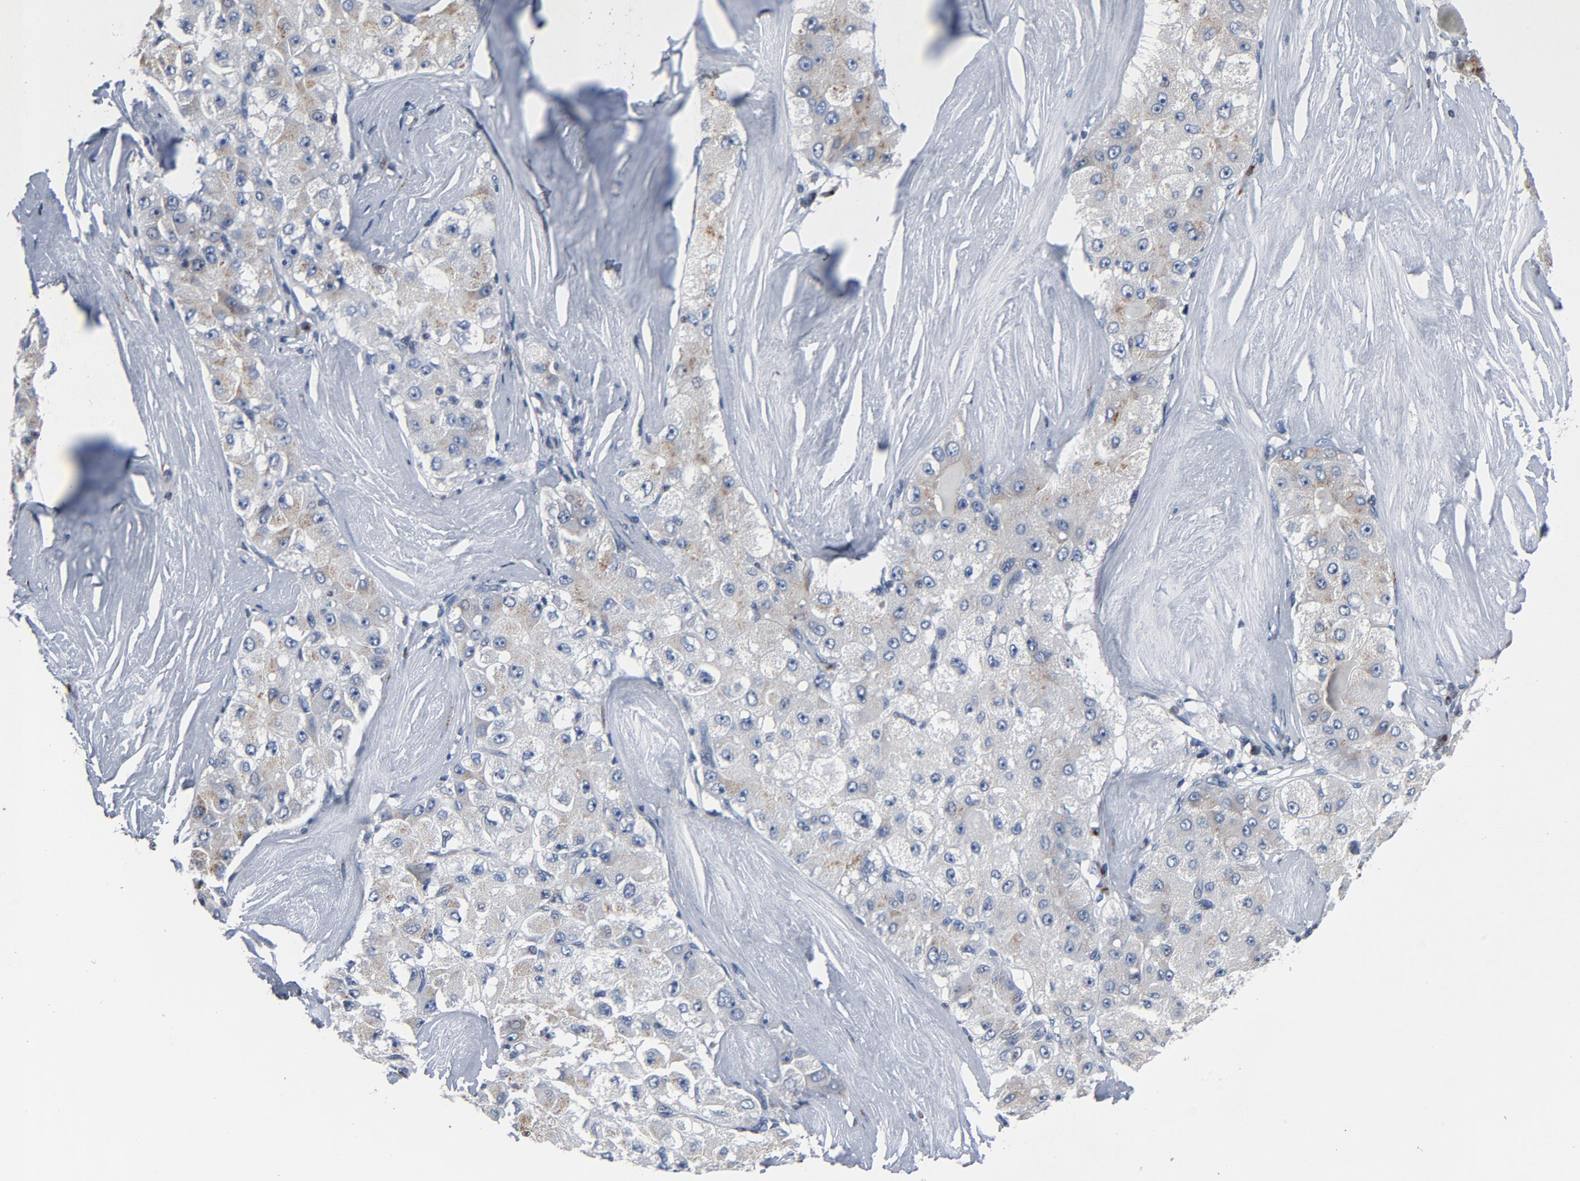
{"staining": {"intensity": "moderate", "quantity": "25%-75%", "location": "cytoplasmic/membranous"}, "tissue": "liver cancer", "cell_type": "Tumor cells", "image_type": "cancer", "snomed": [{"axis": "morphology", "description": "Carcinoma, Hepatocellular, NOS"}, {"axis": "topography", "description": "Liver"}], "caption": "Immunohistochemical staining of human liver cancer (hepatocellular carcinoma) shows moderate cytoplasmic/membranous protein expression in about 25%-75% of tumor cells. (DAB IHC, brown staining for protein, blue staining for nuclei).", "gene": "YIPF6", "patient": {"sex": "male", "age": 80}}